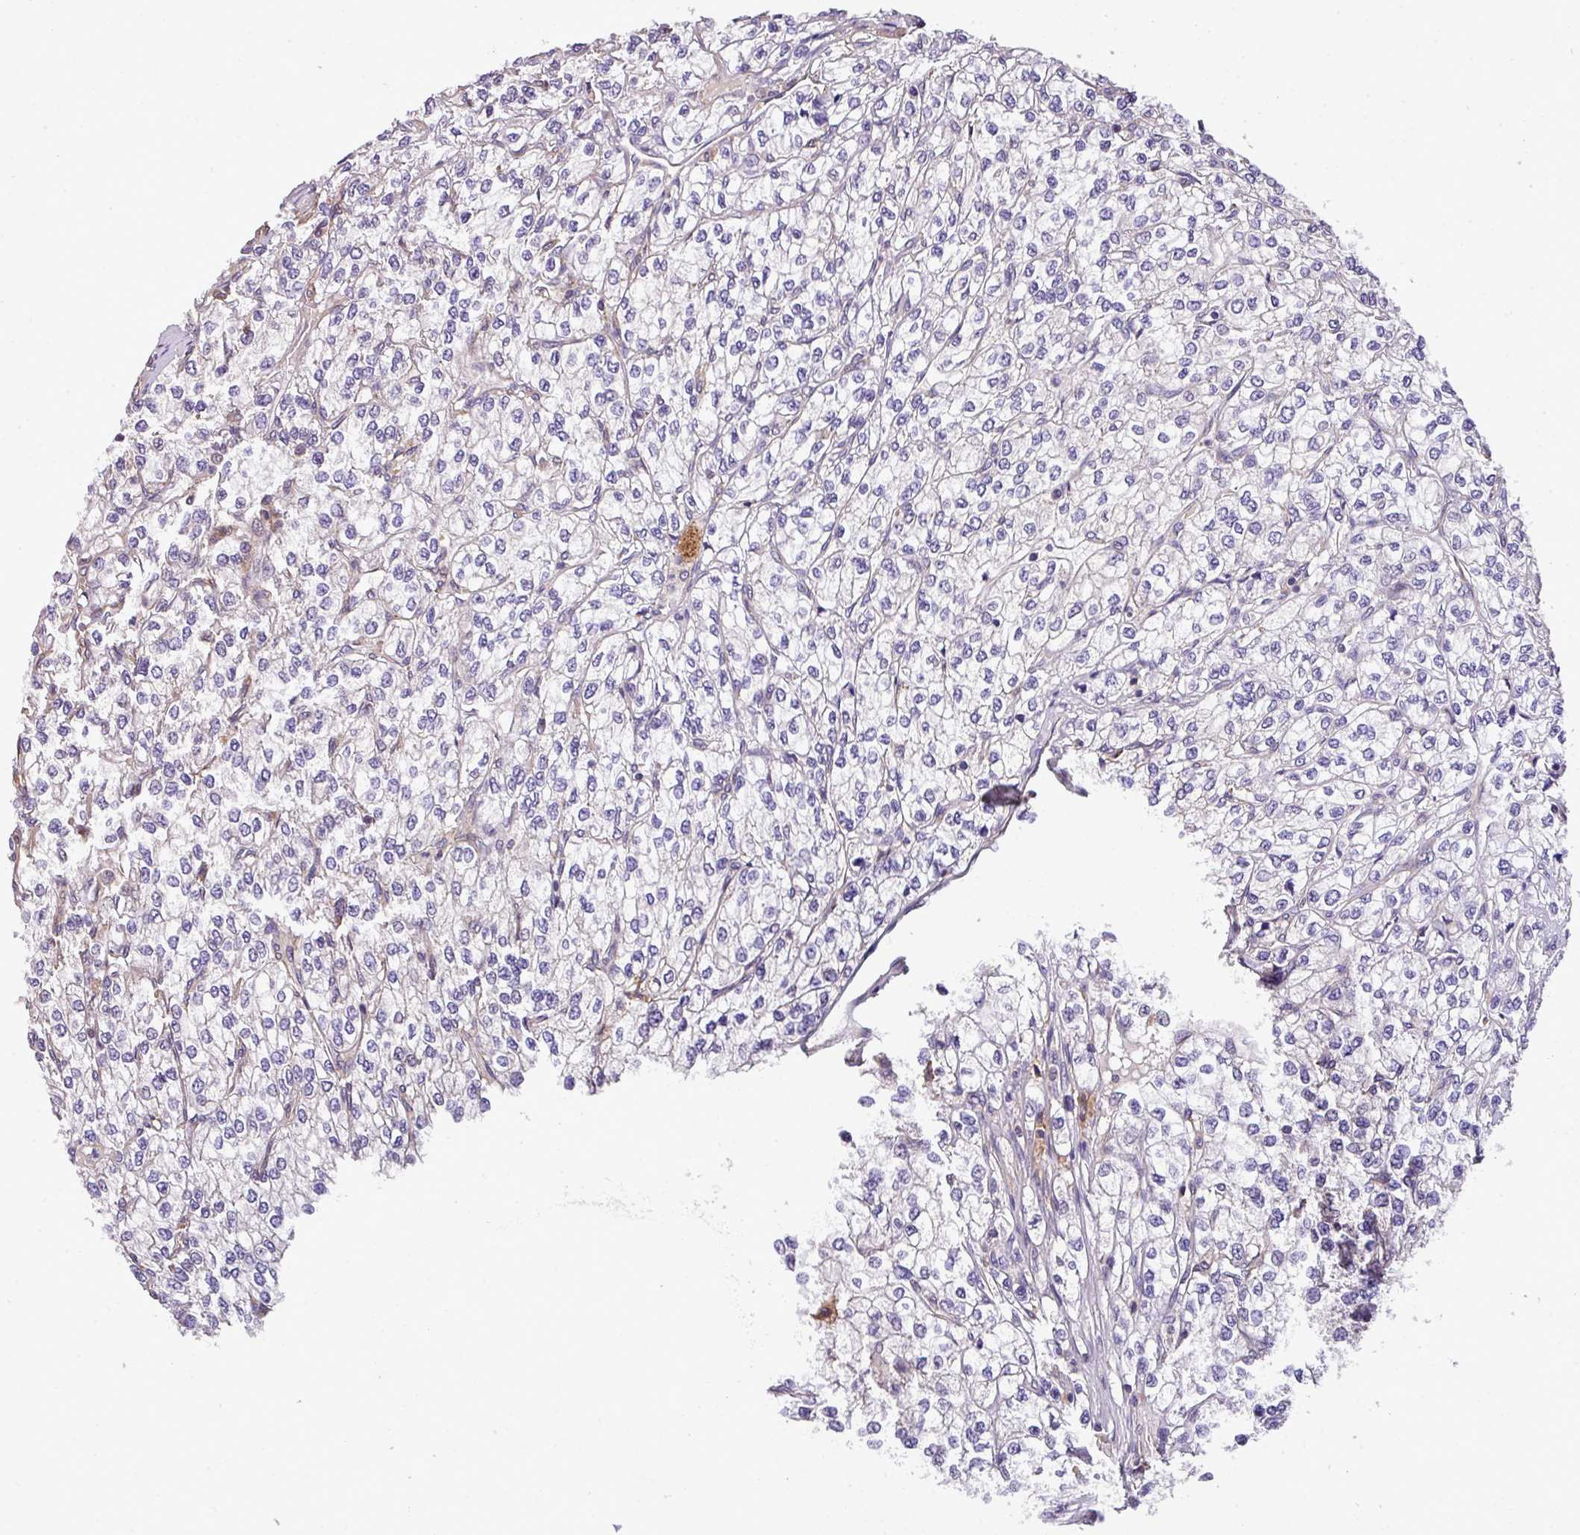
{"staining": {"intensity": "negative", "quantity": "none", "location": "none"}, "tissue": "renal cancer", "cell_type": "Tumor cells", "image_type": "cancer", "snomed": [{"axis": "morphology", "description": "Adenocarcinoma, NOS"}, {"axis": "topography", "description": "Kidney"}], "caption": "Protein analysis of adenocarcinoma (renal) reveals no significant positivity in tumor cells.", "gene": "CASS4", "patient": {"sex": "male", "age": 80}}